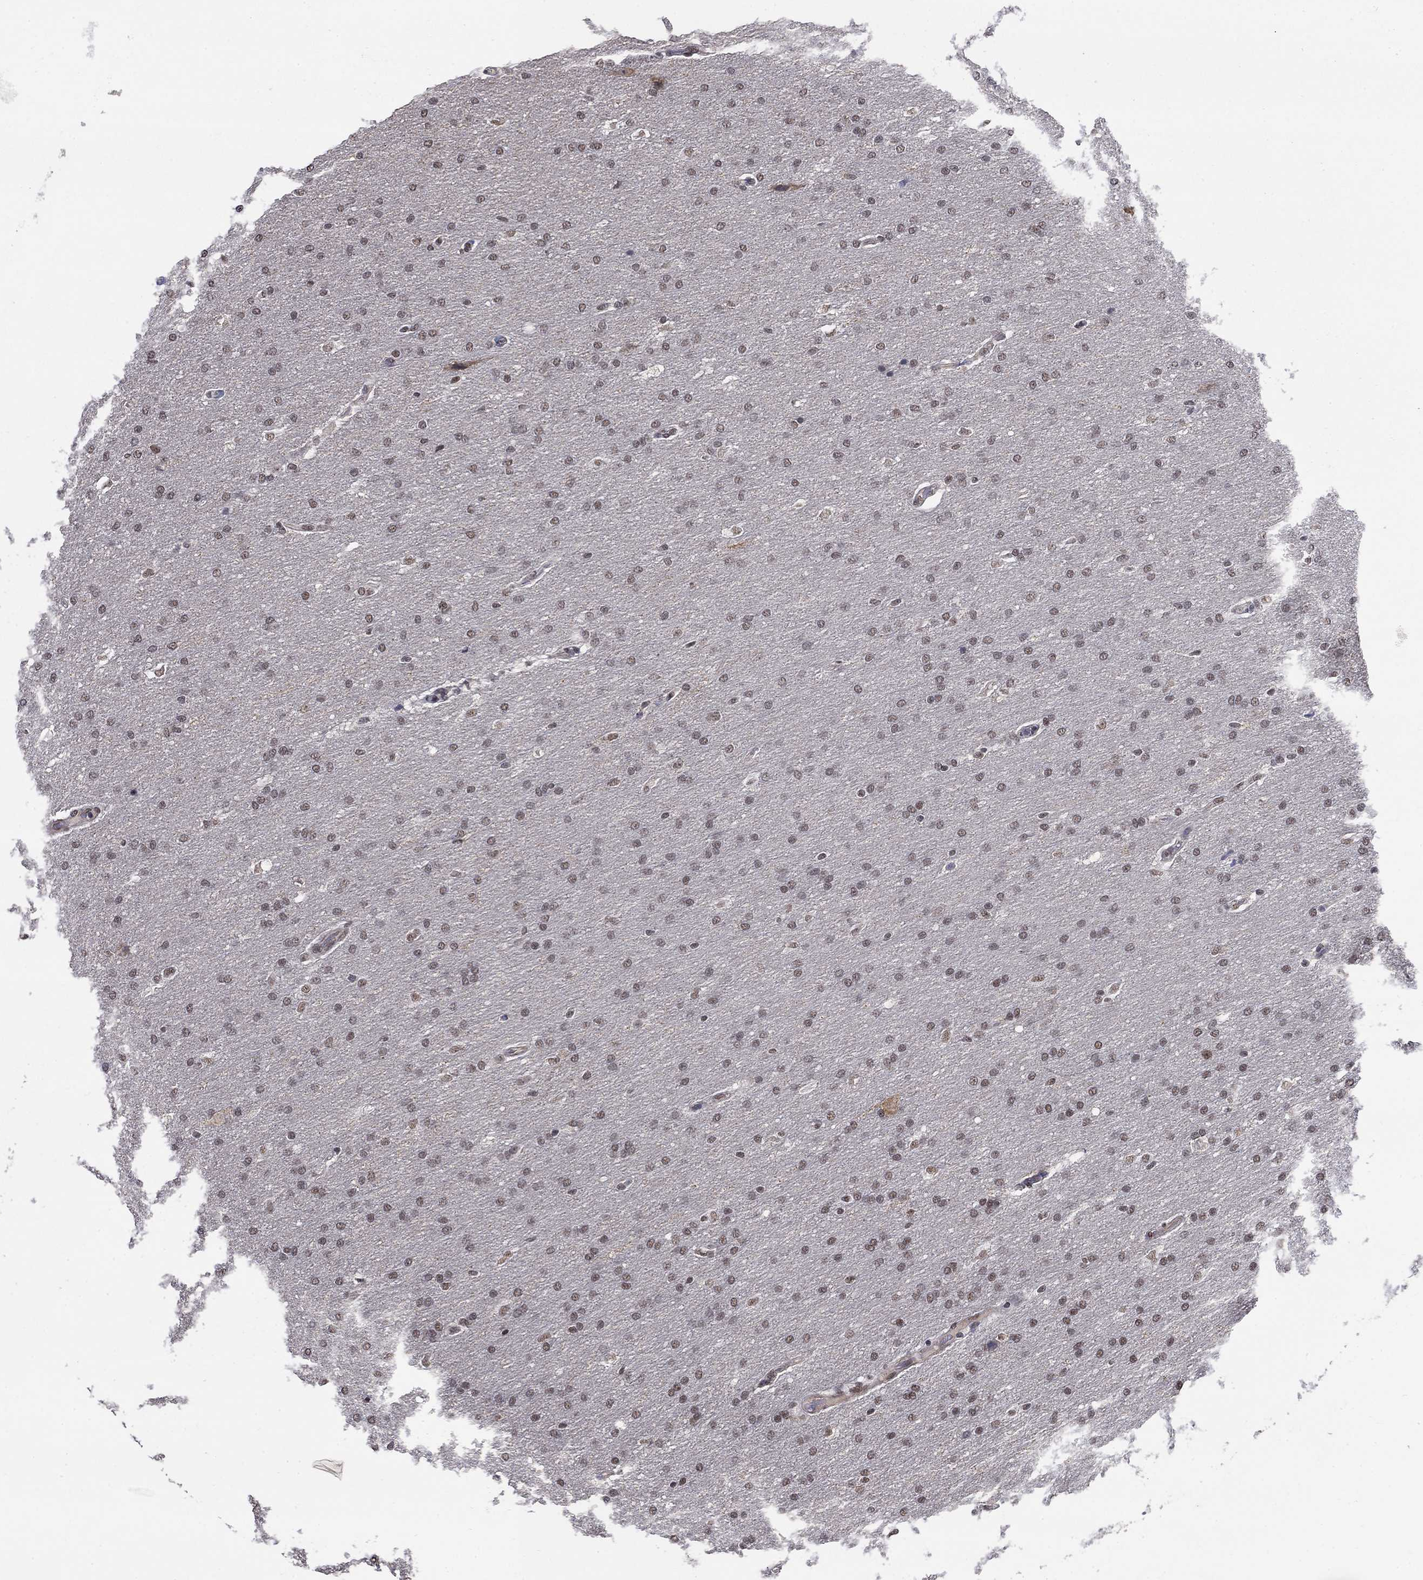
{"staining": {"intensity": "weak", "quantity": "25%-75%", "location": "nuclear"}, "tissue": "glioma", "cell_type": "Tumor cells", "image_type": "cancer", "snomed": [{"axis": "morphology", "description": "Glioma, malignant, Low grade"}, {"axis": "topography", "description": "Brain"}], "caption": "This micrograph shows IHC staining of human malignant glioma (low-grade), with low weak nuclear staining in about 25%-75% of tumor cells.", "gene": "GRIA3", "patient": {"sex": "female", "age": 37}}